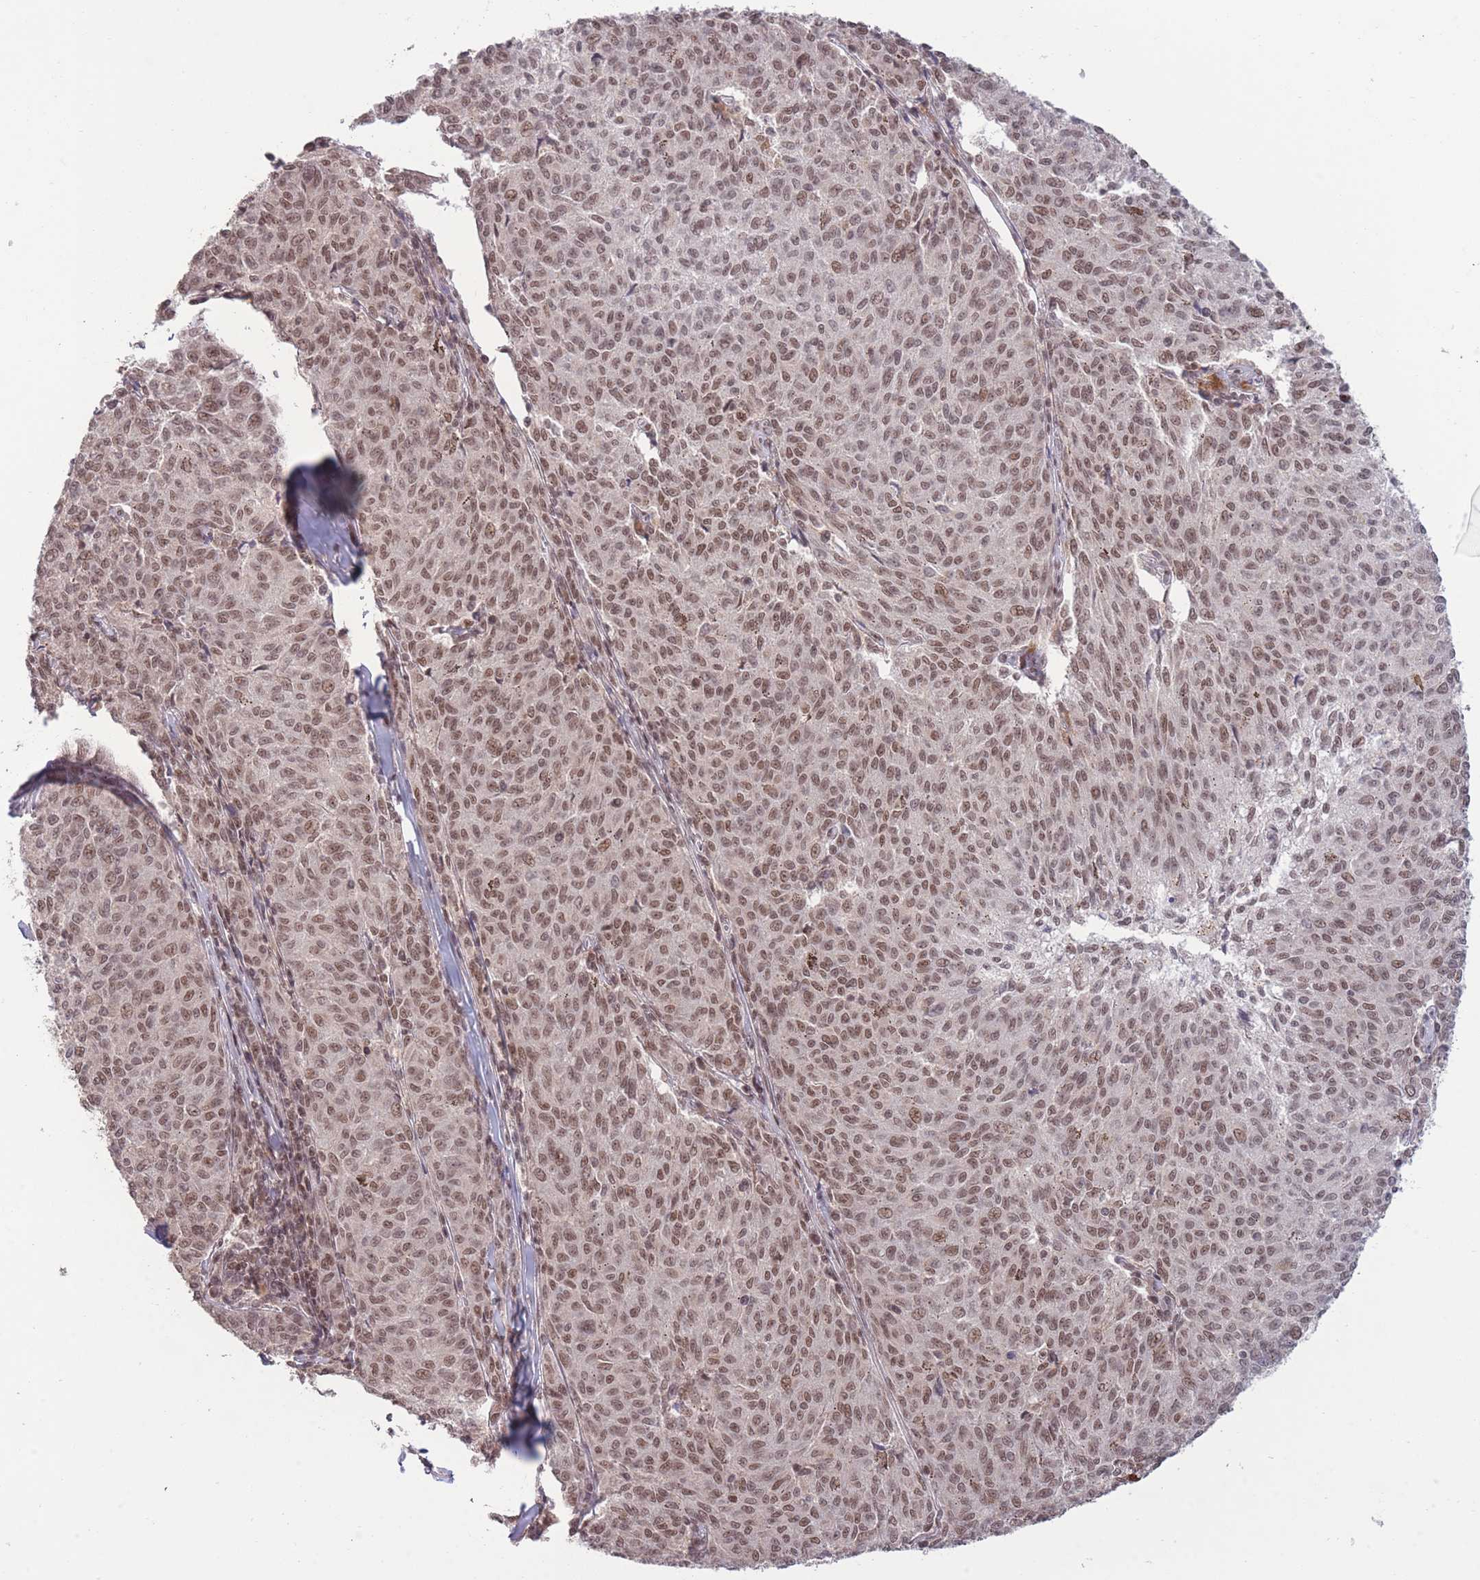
{"staining": {"intensity": "moderate", "quantity": ">75%", "location": "nuclear"}, "tissue": "melanoma", "cell_type": "Tumor cells", "image_type": "cancer", "snomed": [{"axis": "morphology", "description": "Malignant melanoma, NOS"}, {"axis": "topography", "description": "Skin"}], "caption": "A medium amount of moderate nuclear positivity is appreciated in approximately >75% of tumor cells in melanoma tissue.", "gene": "CARD8", "patient": {"sex": "female", "age": 72}}